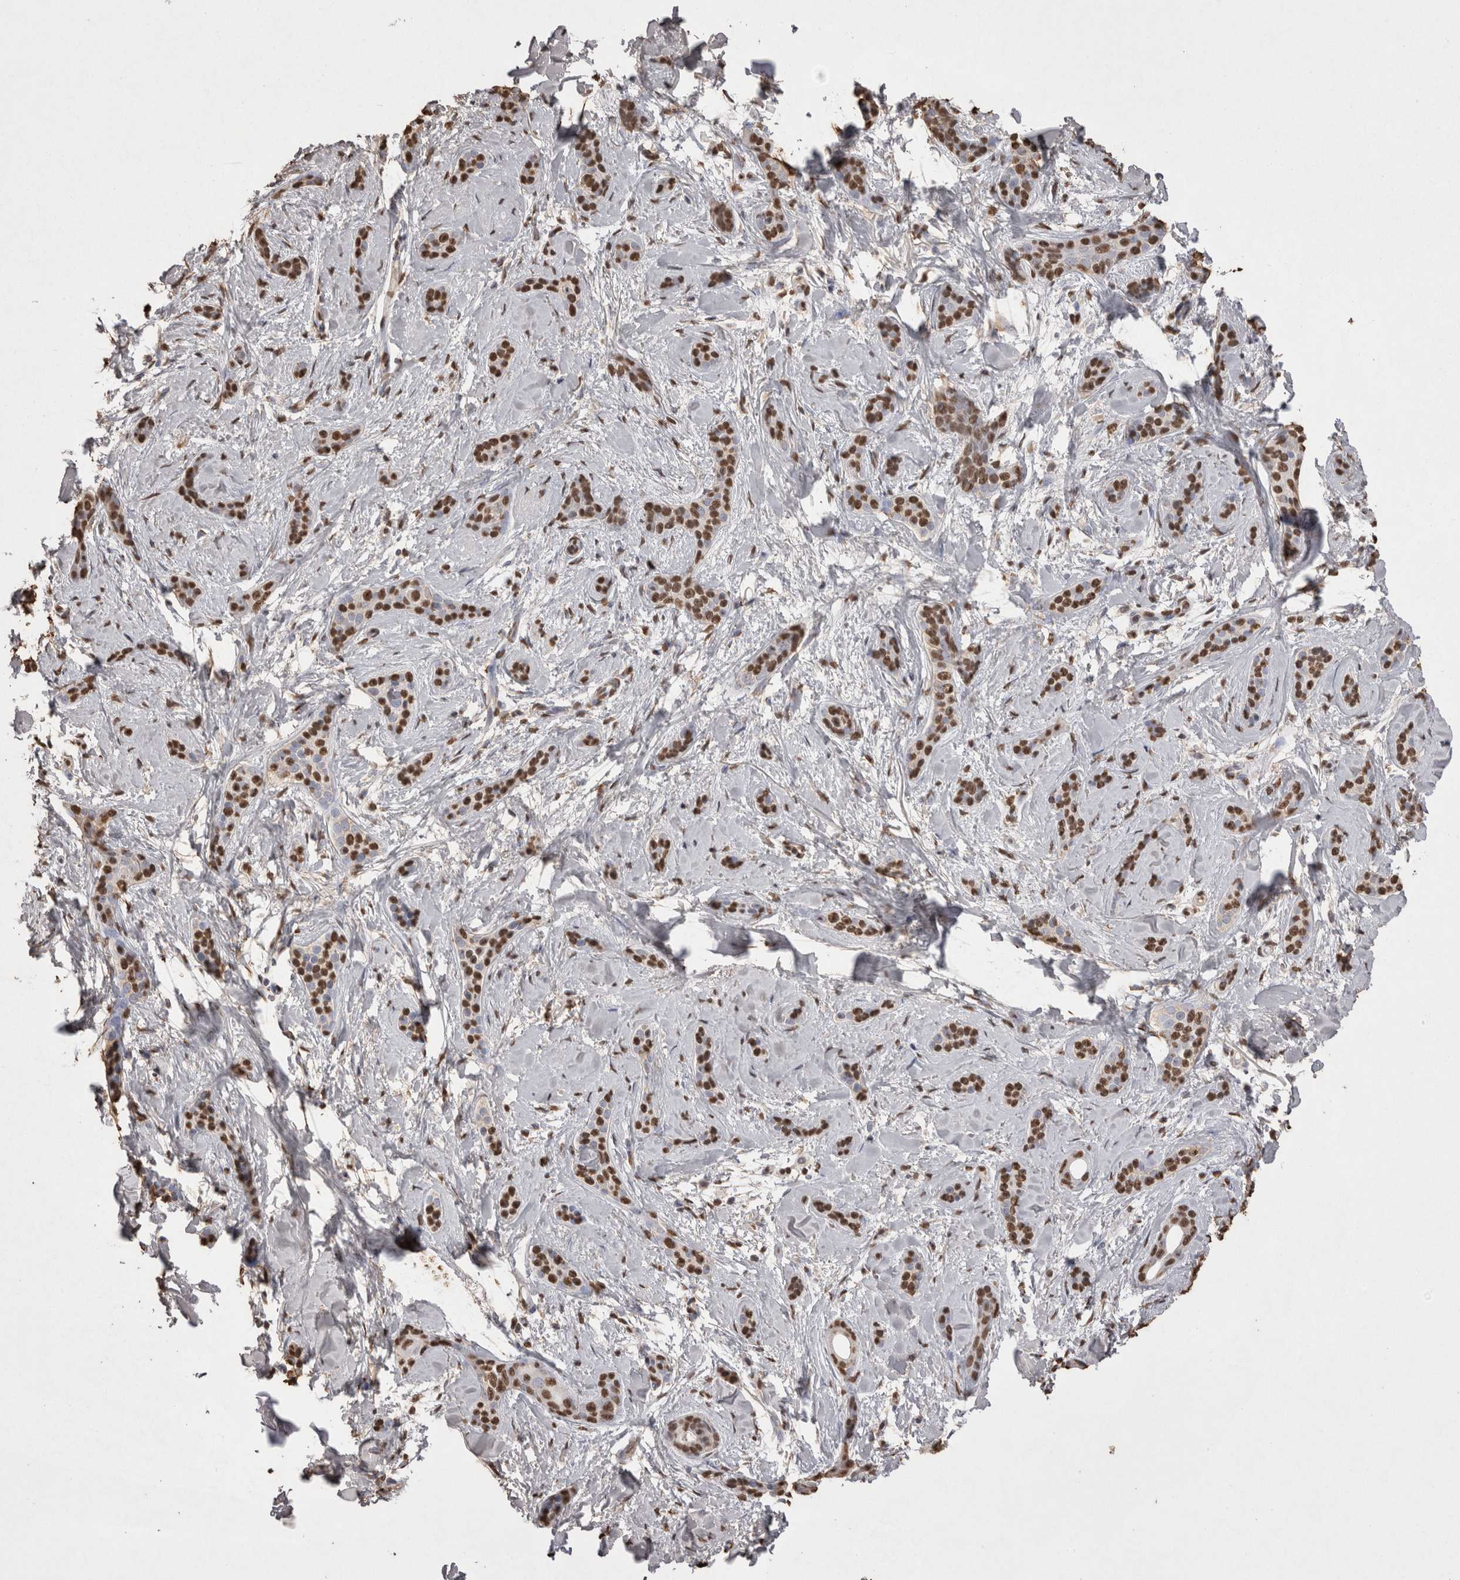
{"staining": {"intensity": "moderate", "quantity": ">75%", "location": "nuclear"}, "tissue": "skin cancer", "cell_type": "Tumor cells", "image_type": "cancer", "snomed": [{"axis": "morphology", "description": "Basal cell carcinoma"}, {"axis": "morphology", "description": "Adnexal tumor, benign"}, {"axis": "topography", "description": "Skin"}], "caption": "A histopathology image of human skin benign adnexal tumor stained for a protein exhibits moderate nuclear brown staining in tumor cells. (DAB (3,3'-diaminobenzidine) = brown stain, brightfield microscopy at high magnification).", "gene": "POU5F1", "patient": {"sex": "female", "age": 42}}